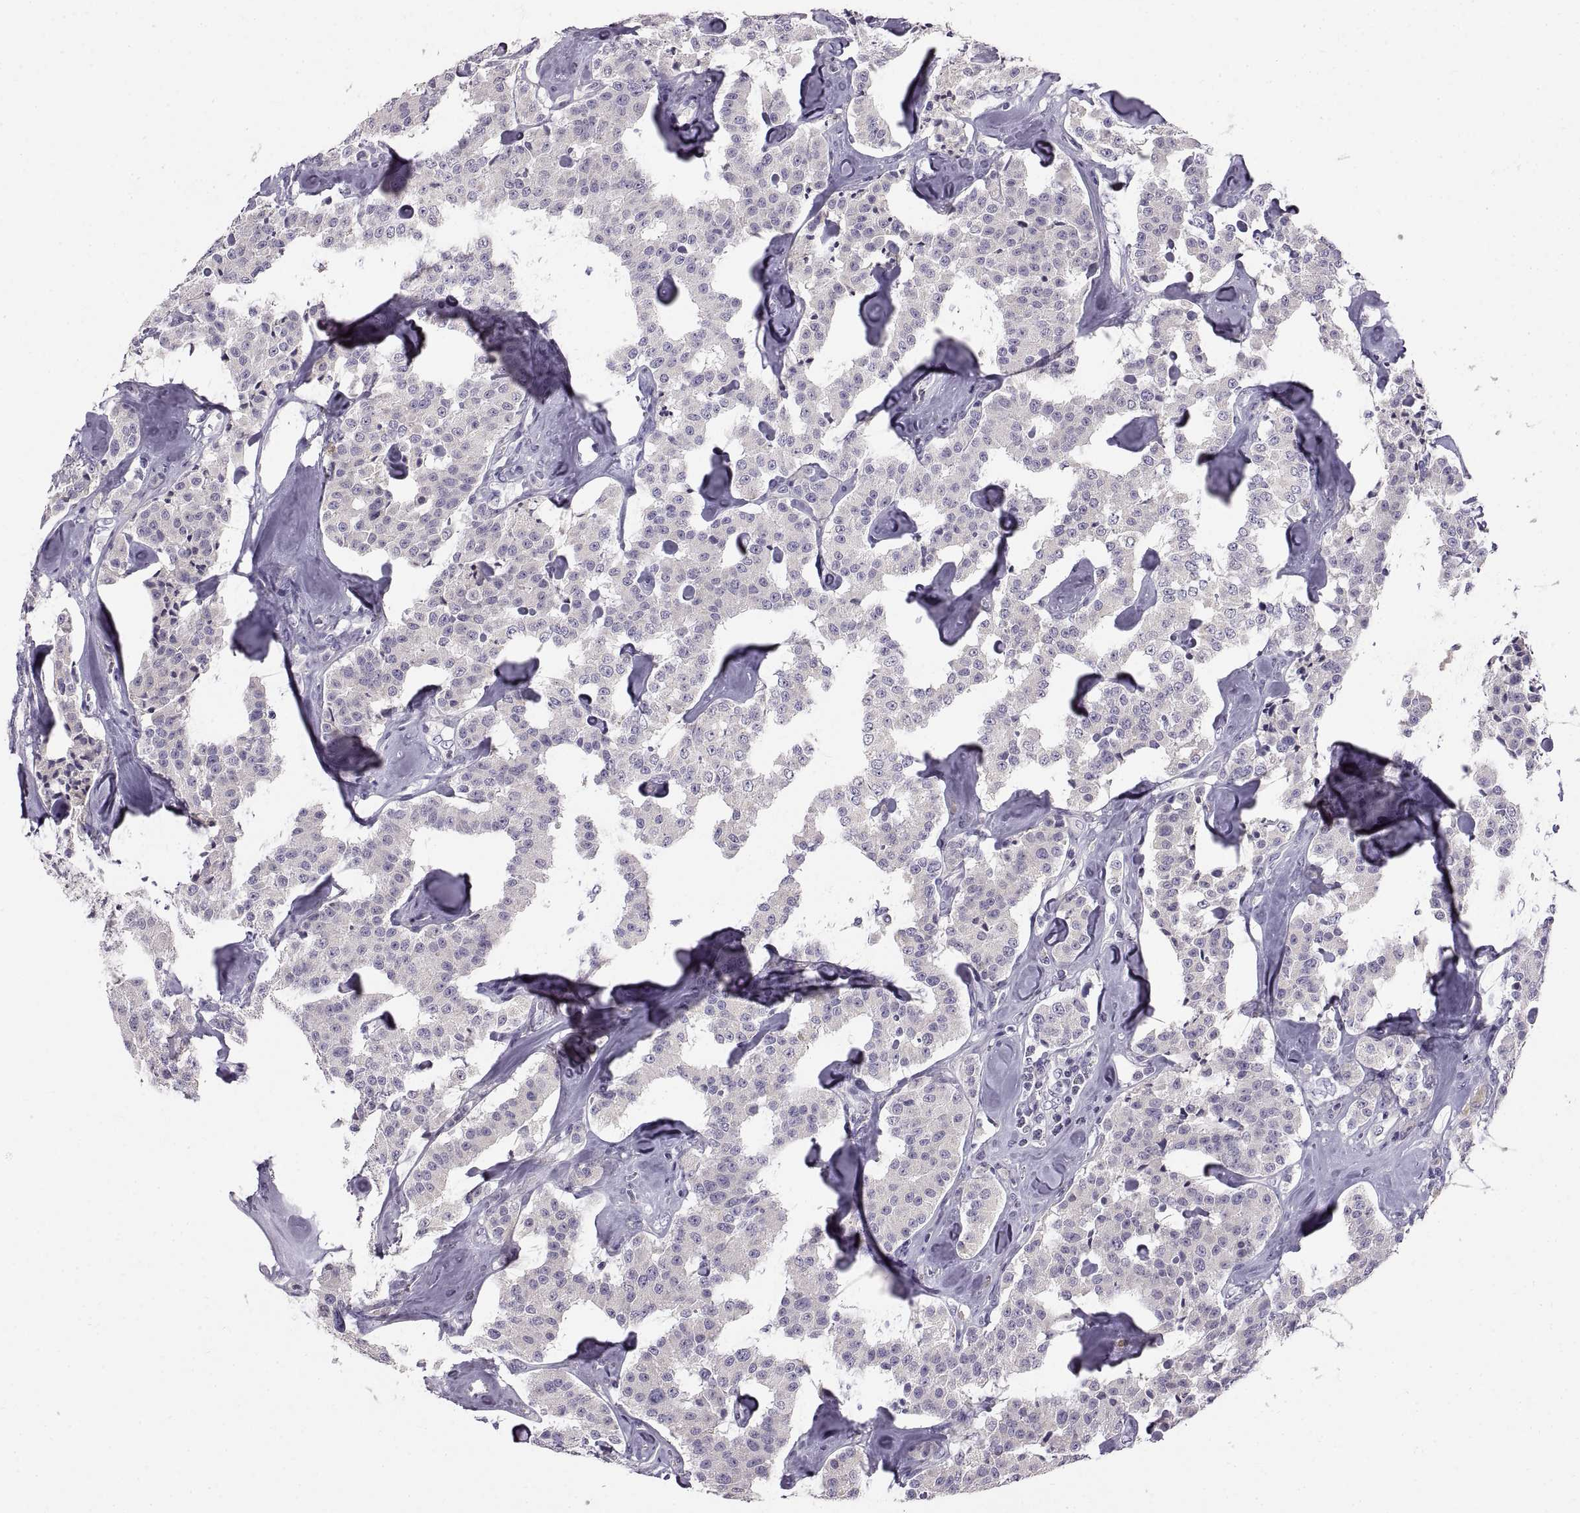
{"staining": {"intensity": "negative", "quantity": "none", "location": "none"}, "tissue": "carcinoid", "cell_type": "Tumor cells", "image_type": "cancer", "snomed": [{"axis": "morphology", "description": "Carcinoid, malignant, NOS"}, {"axis": "topography", "description": "Pancreas"}], "caption": "The image reveals no staining of tumor cells in carcinoid.", "gene": "ADAM32", "patient": {"sex": "male", "age": 41}}